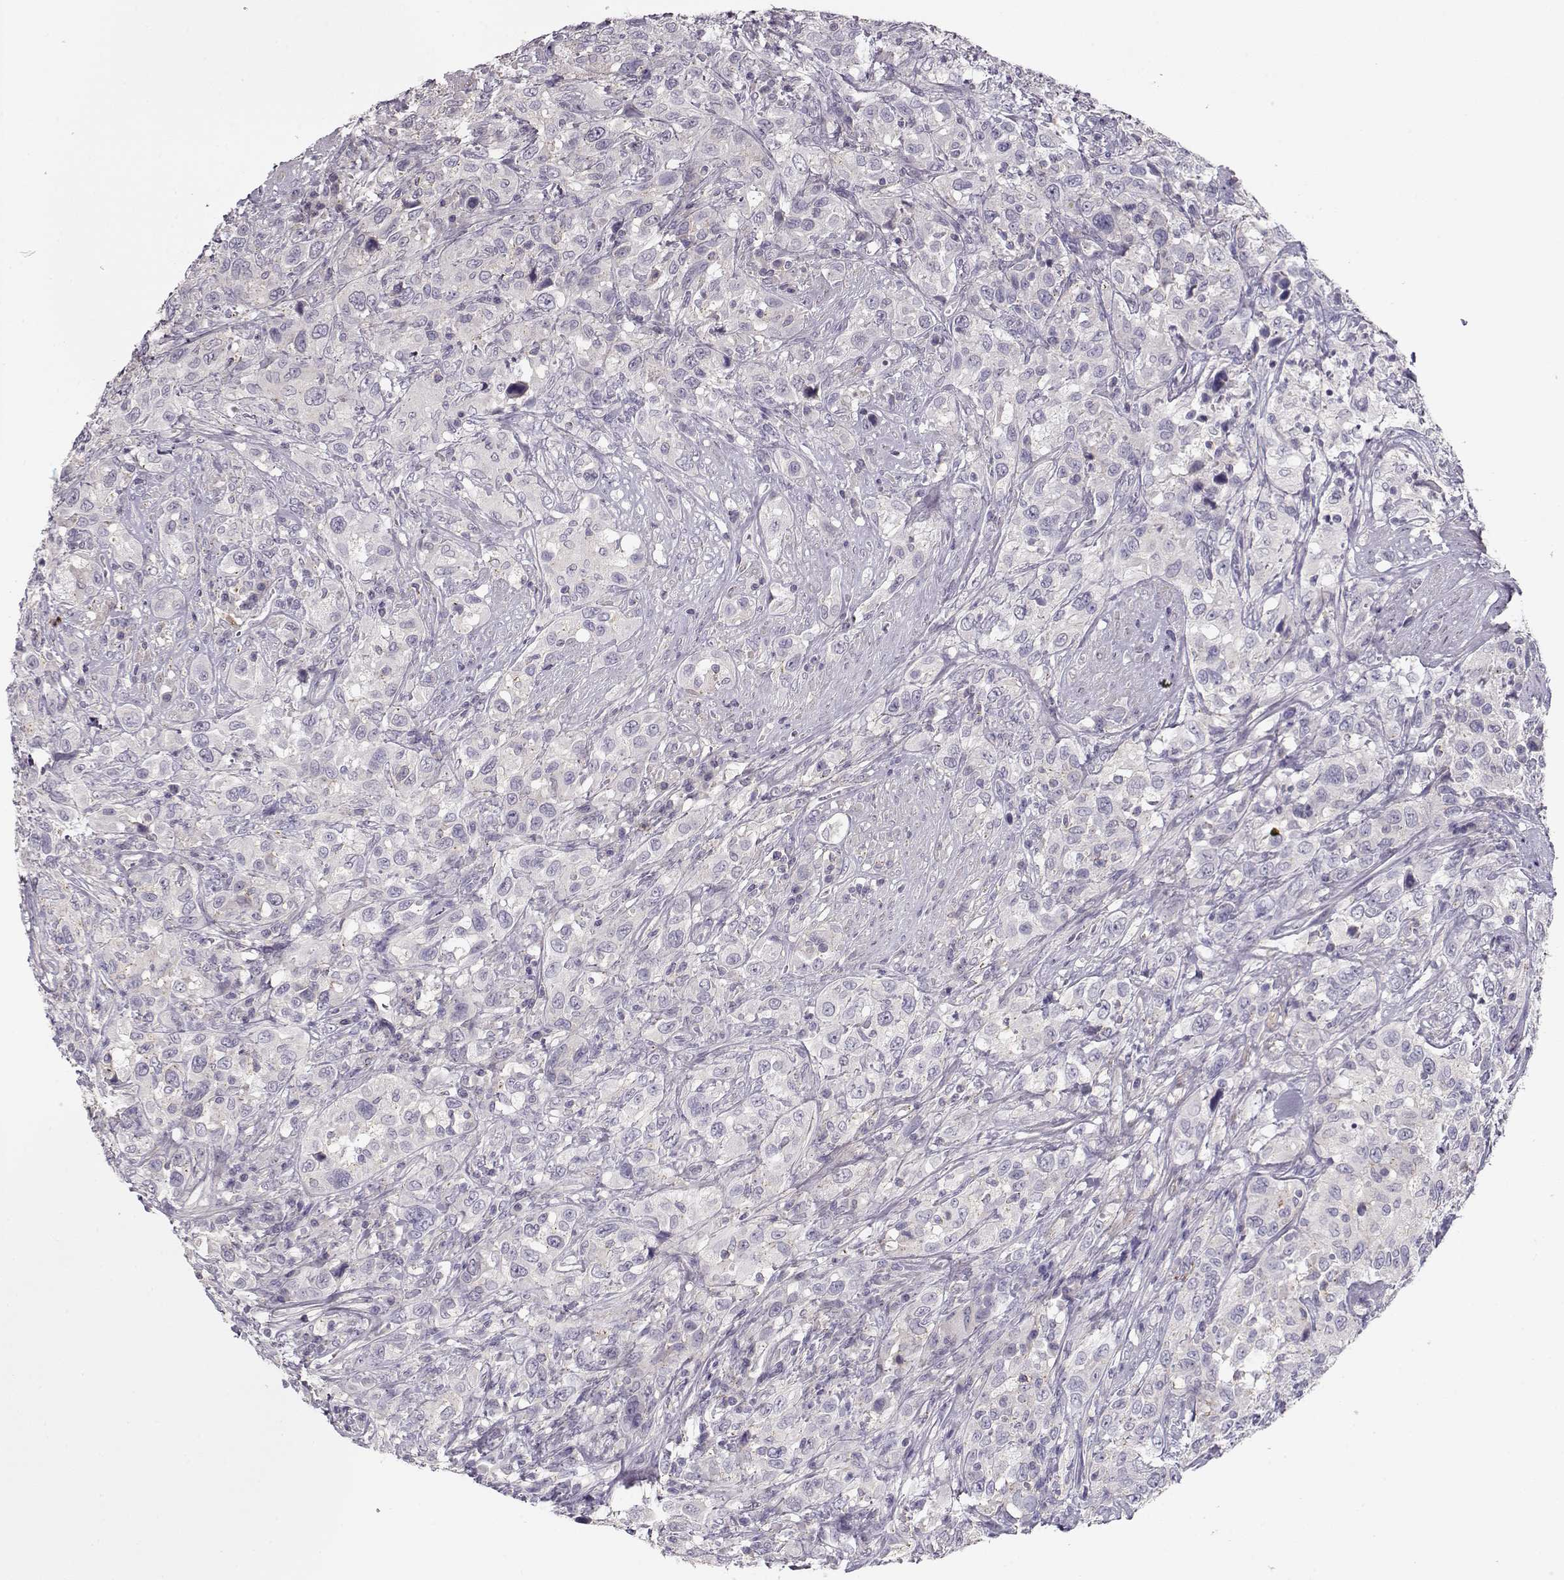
{"staining": {"intensity": "negative", "quantity": "none", "location": "none"}, "tissue": "urothelial cancer", "cell_type": "Tumor cells", "image_type": "cancer", "snomed": [{"axis": "morphology", "description": "Urothelial carcinoma, NOS"}, {"axis": "morphology", "description": "Urothelial carcinoma, High grade"}, {"axis": "topography", "description": "Urinary bladder"}], "caption": "The immunohistochemistry (IHC) image has no significant staining in tumor cells of urothelial cancer tissue.", "gene": "GRK1", "patient": {"sex": "female", "age": 64}}